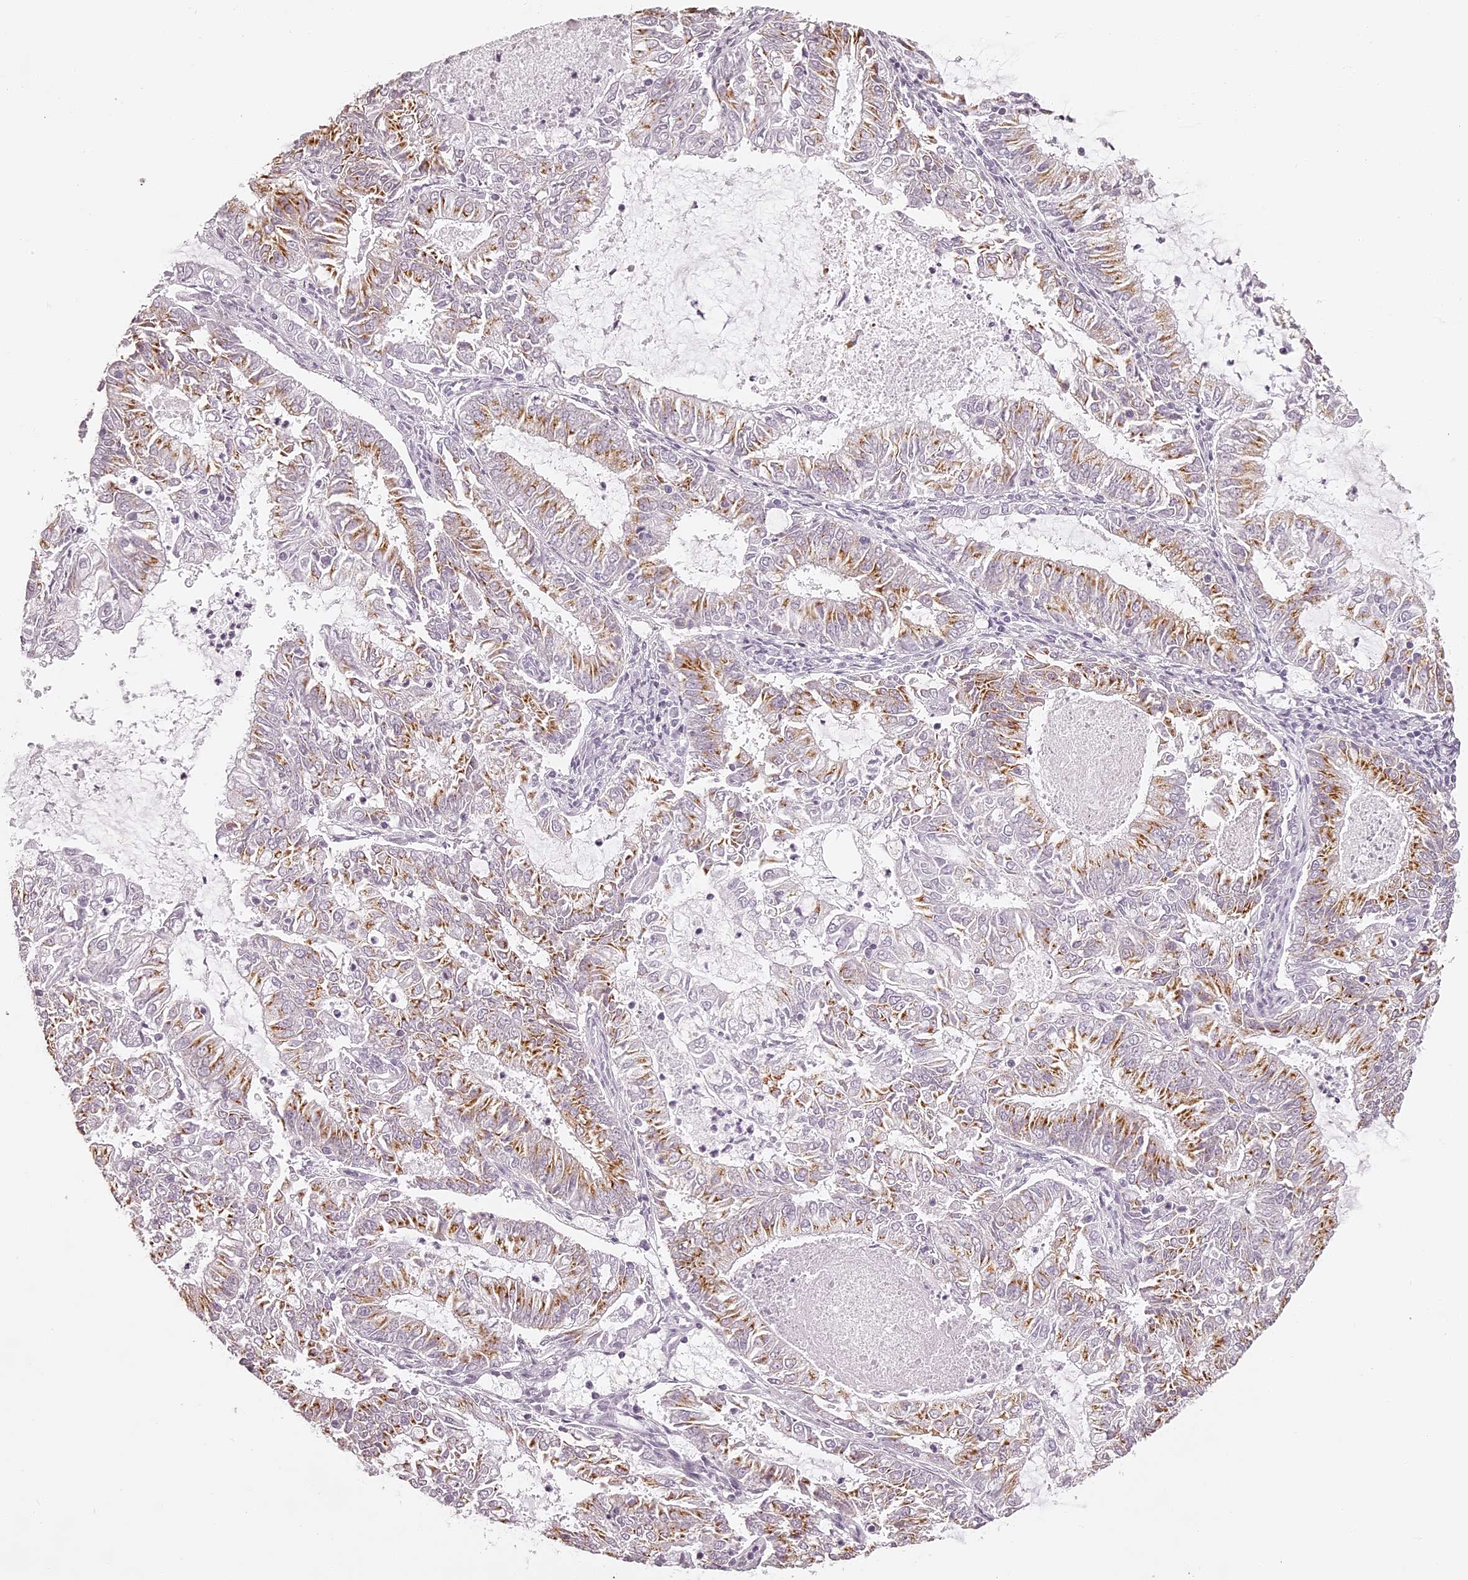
{"staining": {"intensity": "moderate", "quantity": ">75%", "location": "cytoplasmic/membranous"}, "tissue": "endometrial cancer", "cell_type": "Tumor cells", "image_type": "cancer", "snomed": [{"axis": "morphology", "description": "Adenocarcinoma, NOS"}, {"axis": "topography", "description": "Endometrium"}], "caption": "Immunohistochemistry of endometrial adenocarcinoma demonstrates medium levels of moderate cytoplasmic/membranous positivity in approximately >75% of tumor cells.", "gene": "ELAPOR1", "patient": {"sex": "female", "age": 57}}